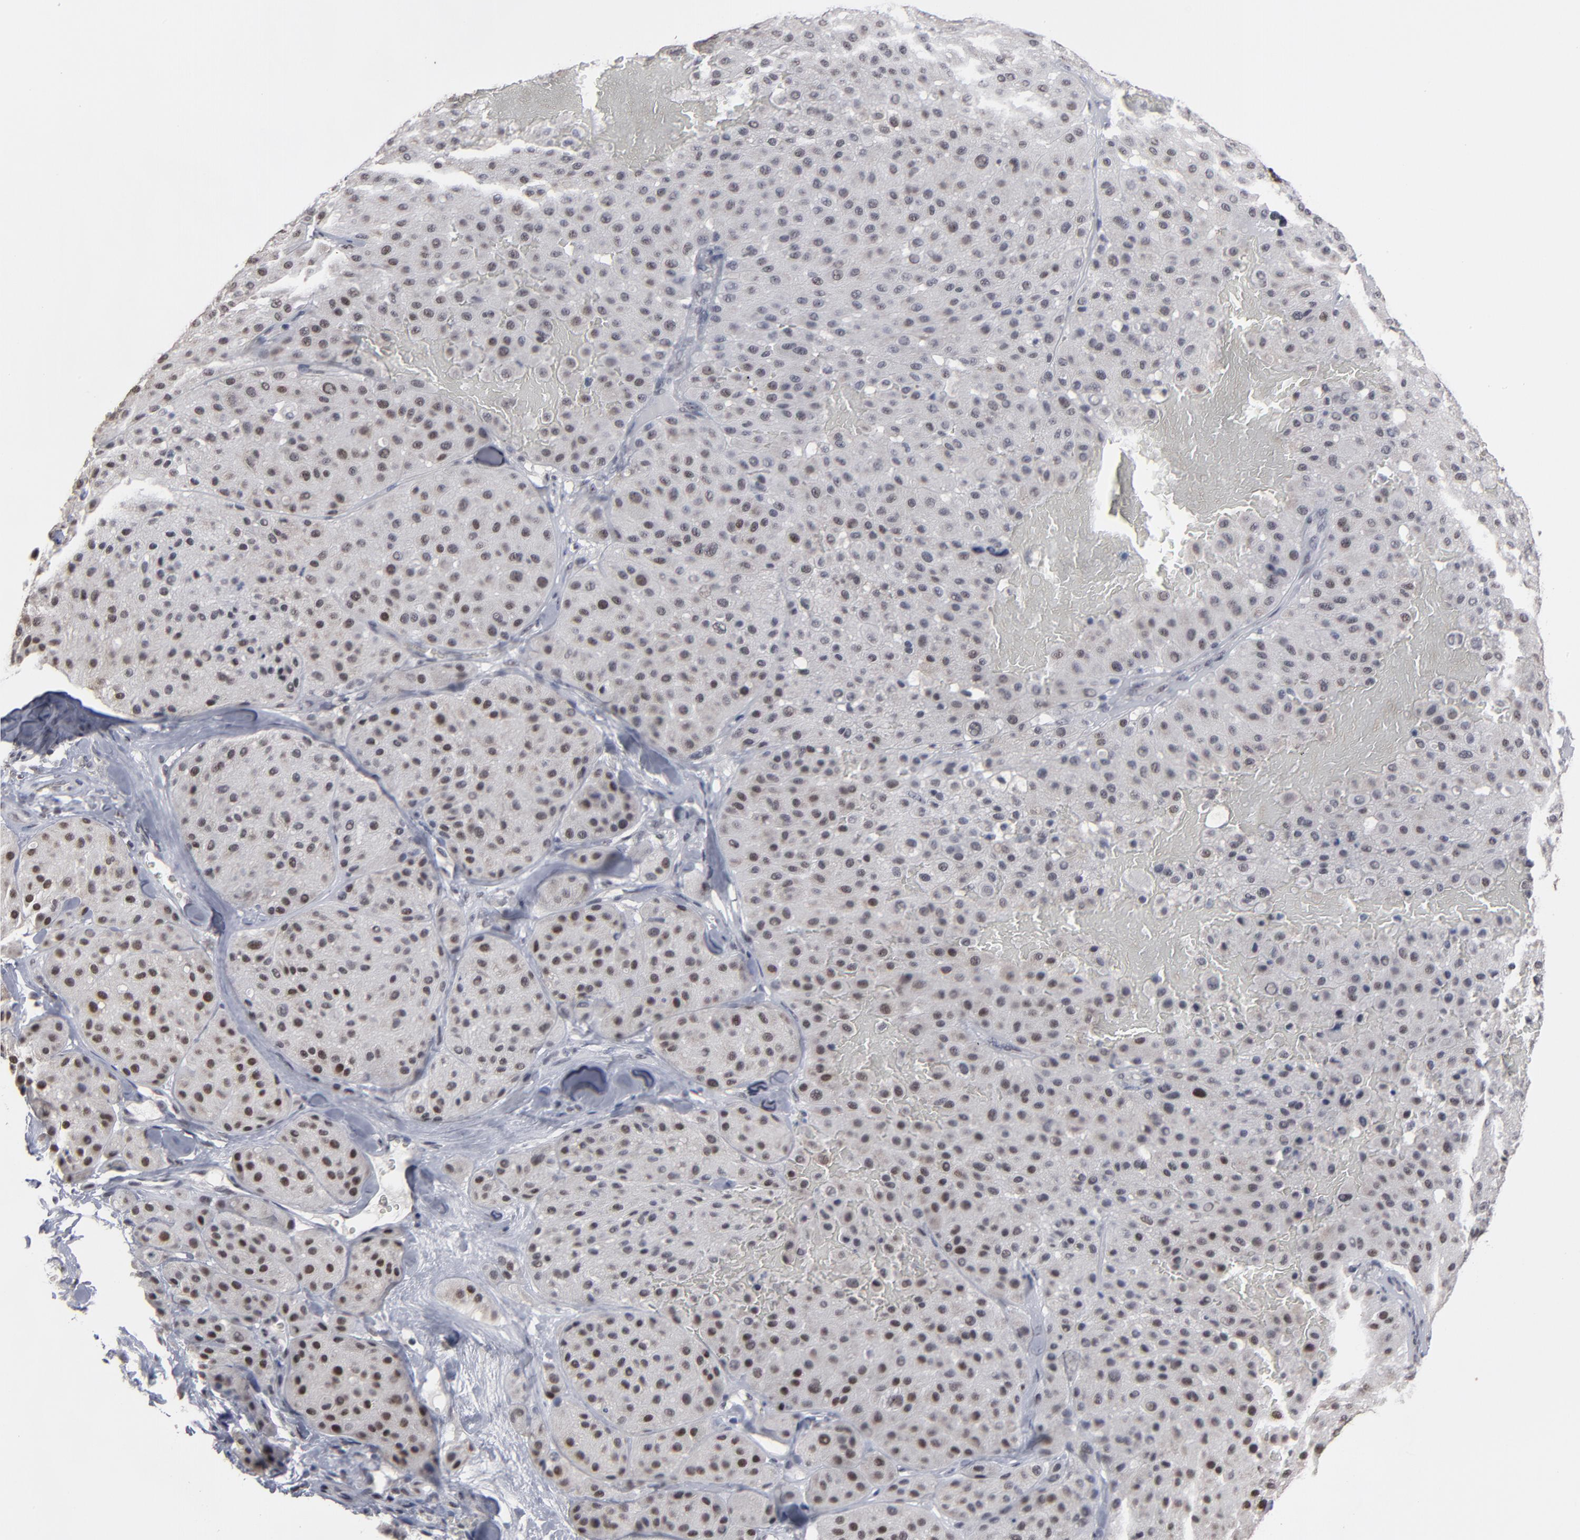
{"staining": {"intensity": "moderate", "quantity": "<25%", "location": "nuclear"}, "tissue": "melanoma", "cell_type": "Tumor cells", "image_type": "cancer", "snomed": [{"axis": "morphology", "description": "Normal tissue, NOS"}, {"axis": "morphology", "description": "Malignant melanoma, Metastatic site"}, {"axis": "topography", "description": "Skin"}], "caption": "Brown immunohistochemical staining in human malignant melanoma (metastatic site) shows moderate nuclear expression in about <25% of tumor cells.", "gene": "SSRP1", "patient": {"sex": "male", "age": 41}}